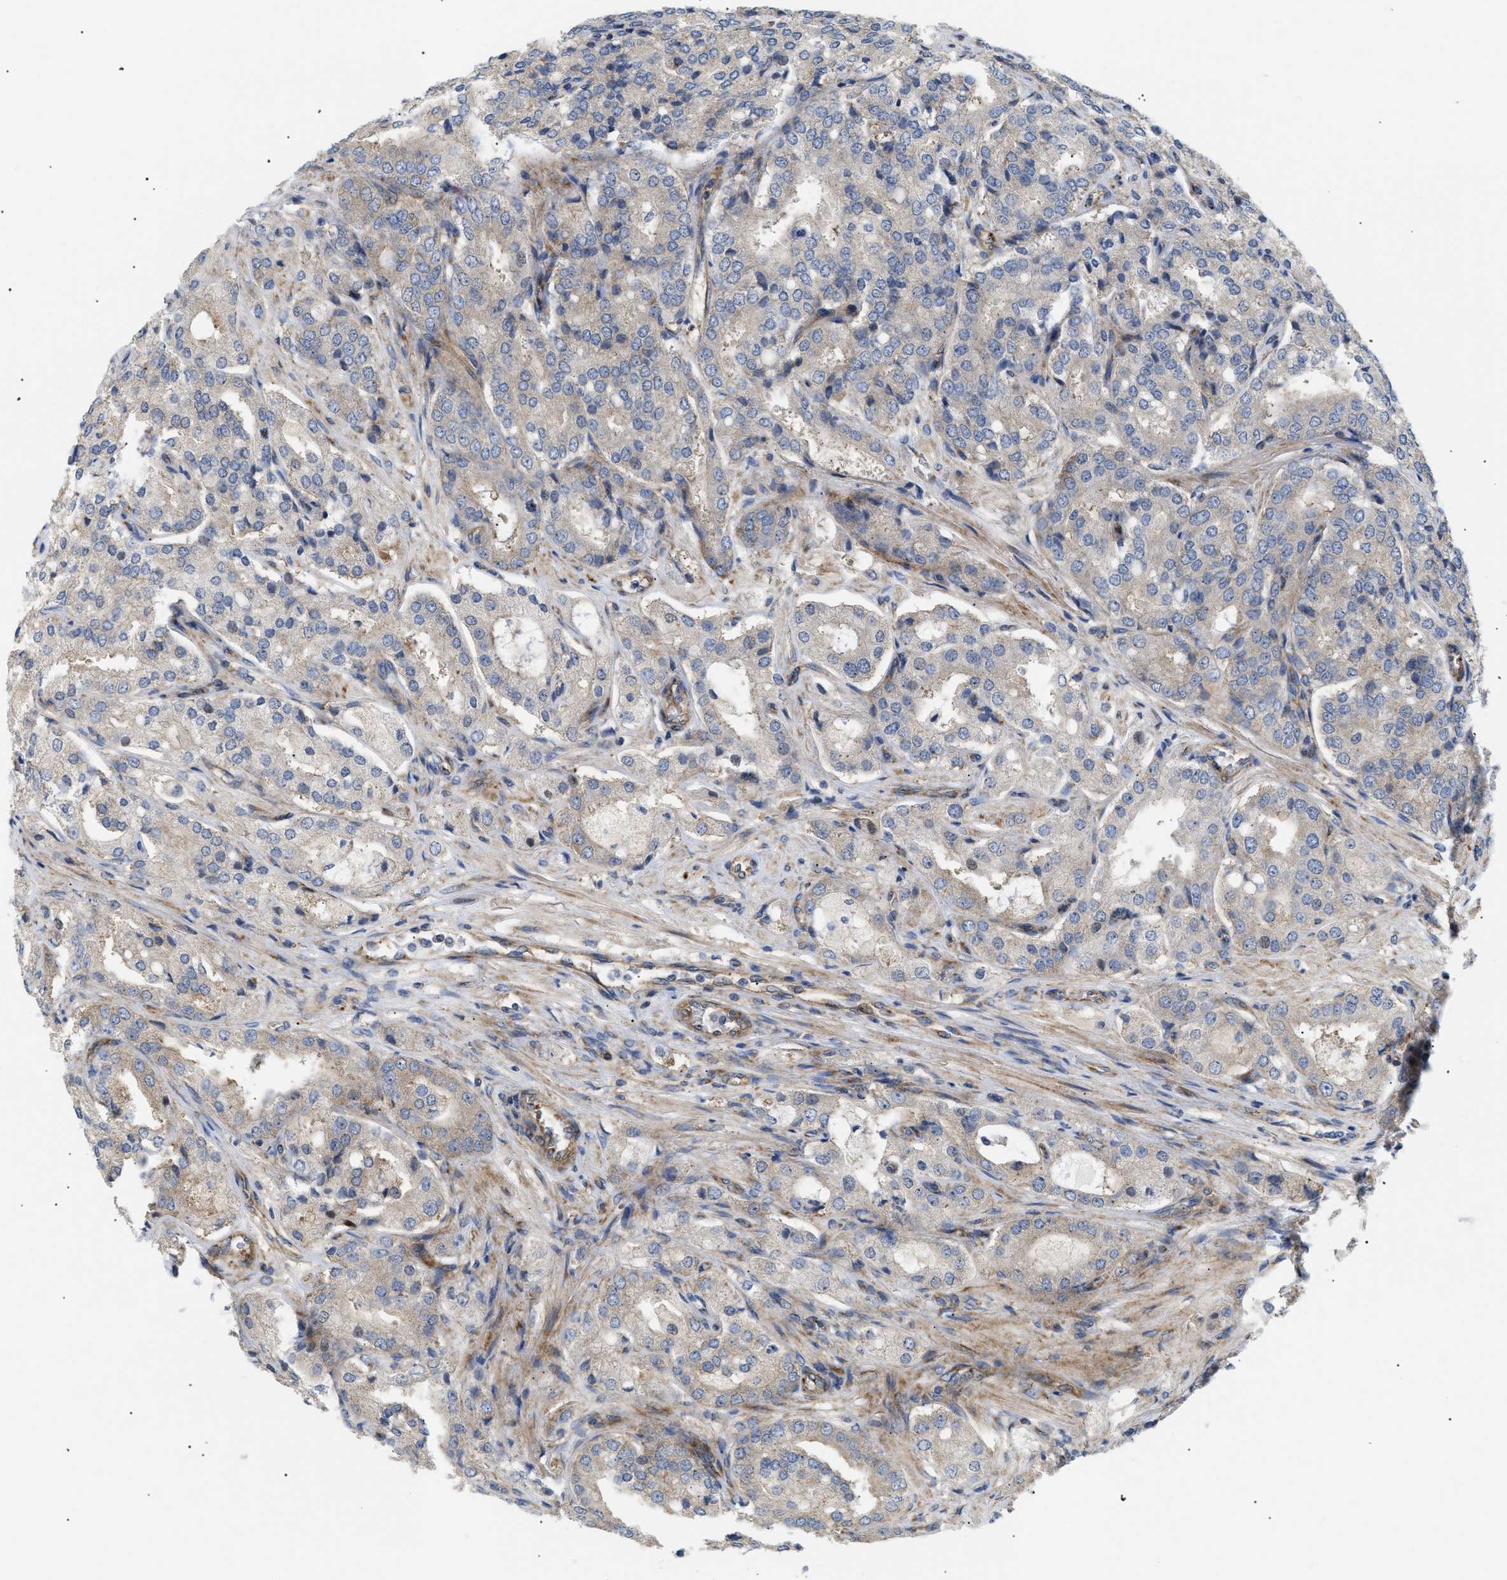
{"staining": {"intensity": "weak", "quantity": "25%-75%", "location": "cytoplasmic/membranous"}, "tissue": "prostate cancer", "cell_type": "Tumor cells", "image_type": "cancer", "snomed": [{"axis": "morphology", "description": "Adenocarcinoma, High grade"}, {"axis": "topography", "description": "Prostate"}], "caption": "Immunohistochemistry (IHC) photomicrograph of neoplastic tissue: prostate cancer (high-grade adenocarcinoma) stained using immunohistochemistry demonstrates low levels of weak protein expression localized specifically in the cytoplasmic/membranous of tumor cells, appearing as a cytoplasmic/membranous brown color.", "gene": "DCTN4", "patient": {"sex": "male", "age": 65}}